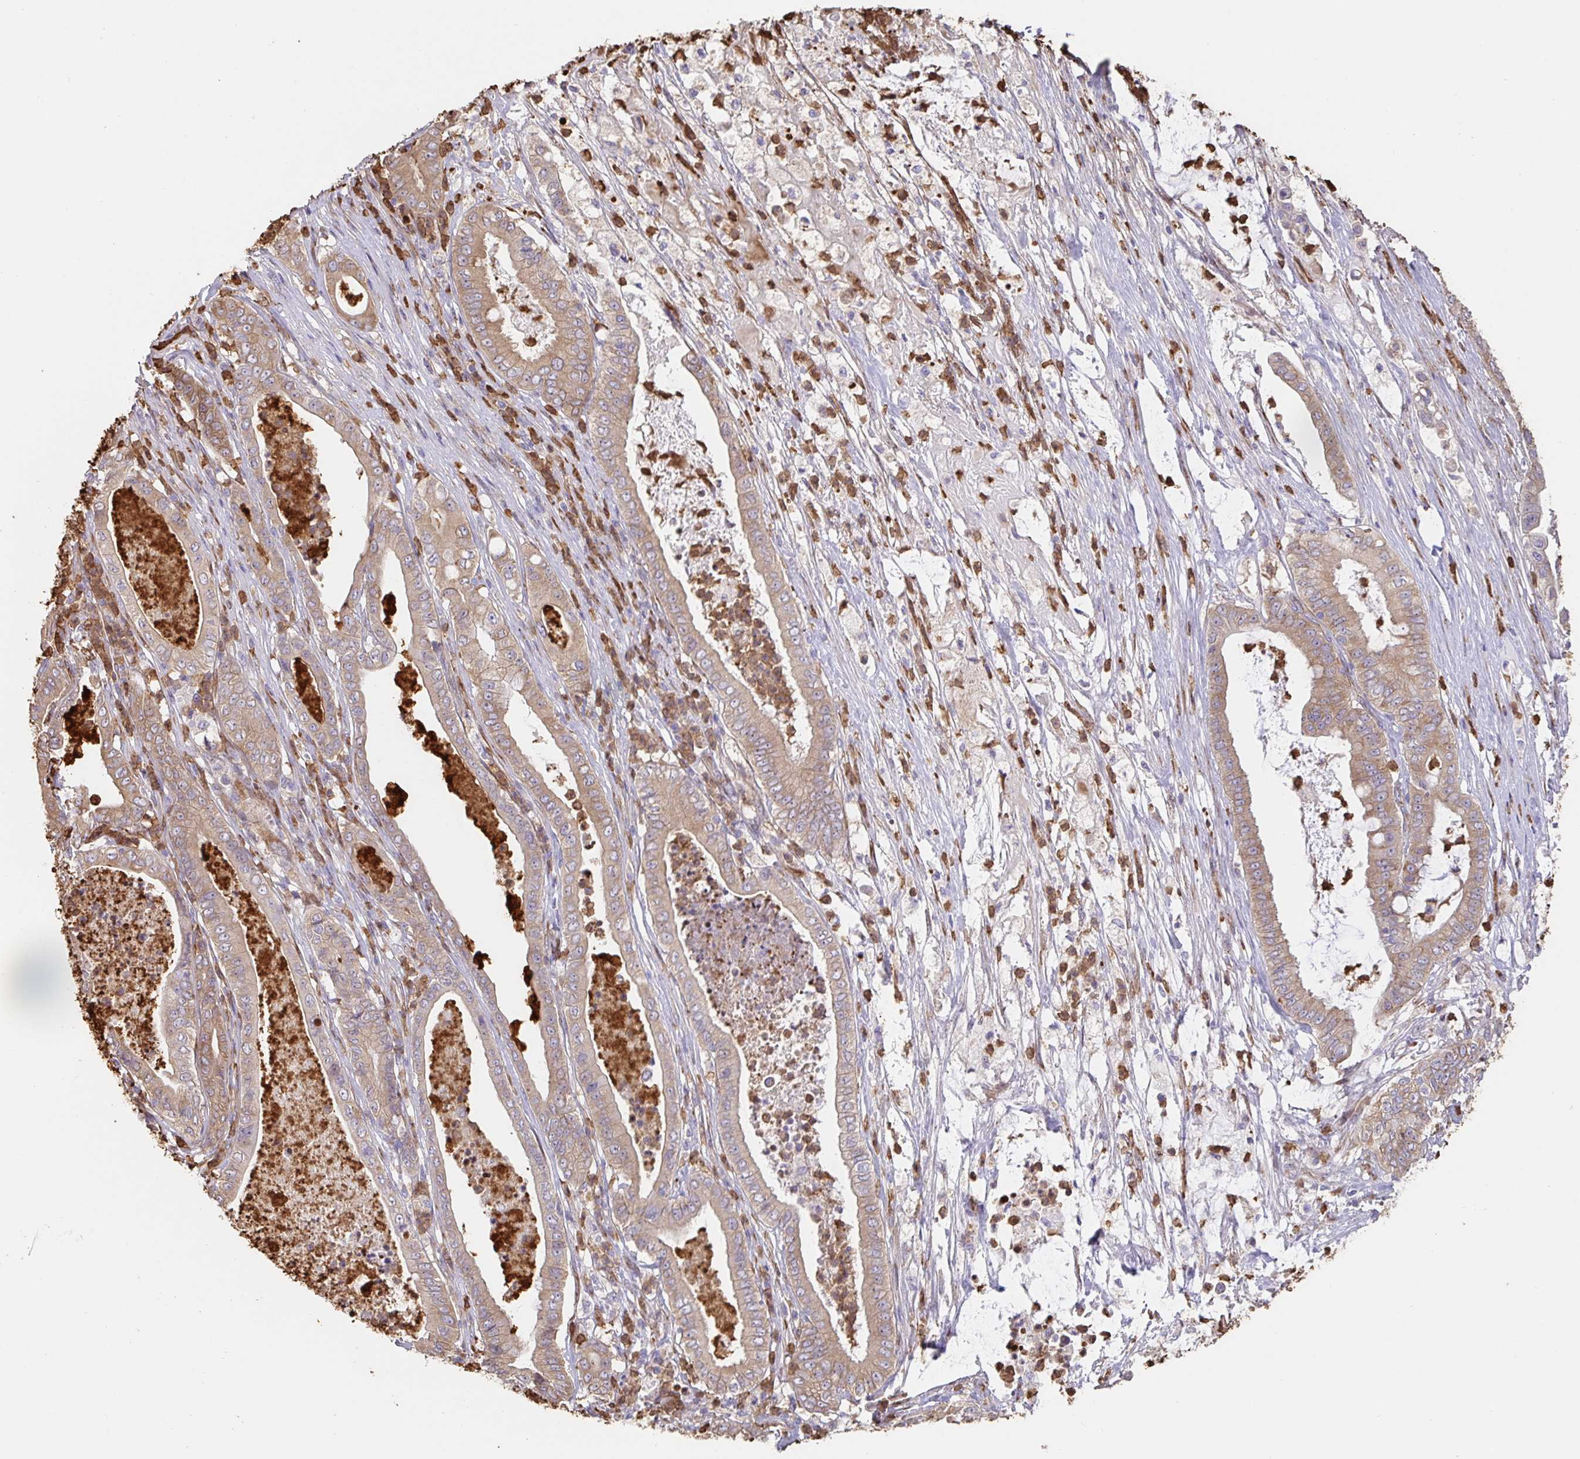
{"staining": {"intensity": "weak", "quantity": ">75%", "location": "cytoplasmic/membranous"}, "tissue": "pancreatic cancer", "cell_type": "Tumor cells", "image_type": "cancer", "snomed": [{"axis": "morphology", "description": "Adenocarcinoma, NOS"}, {"axis": "topography", "description": "Pancreas"}], "caption": "The micrograph exhibits staining of pancreatic adenocarcinoma, revealing weak cytoplasmic/membranous protein staining (brown color) within tumor cells. (DAB (3,3'-diaminobenzidine) IHC with brightfield microscopy, high magnification).", "gene": "PDPK1", "patient": {"sex": "male", "age": 71}}